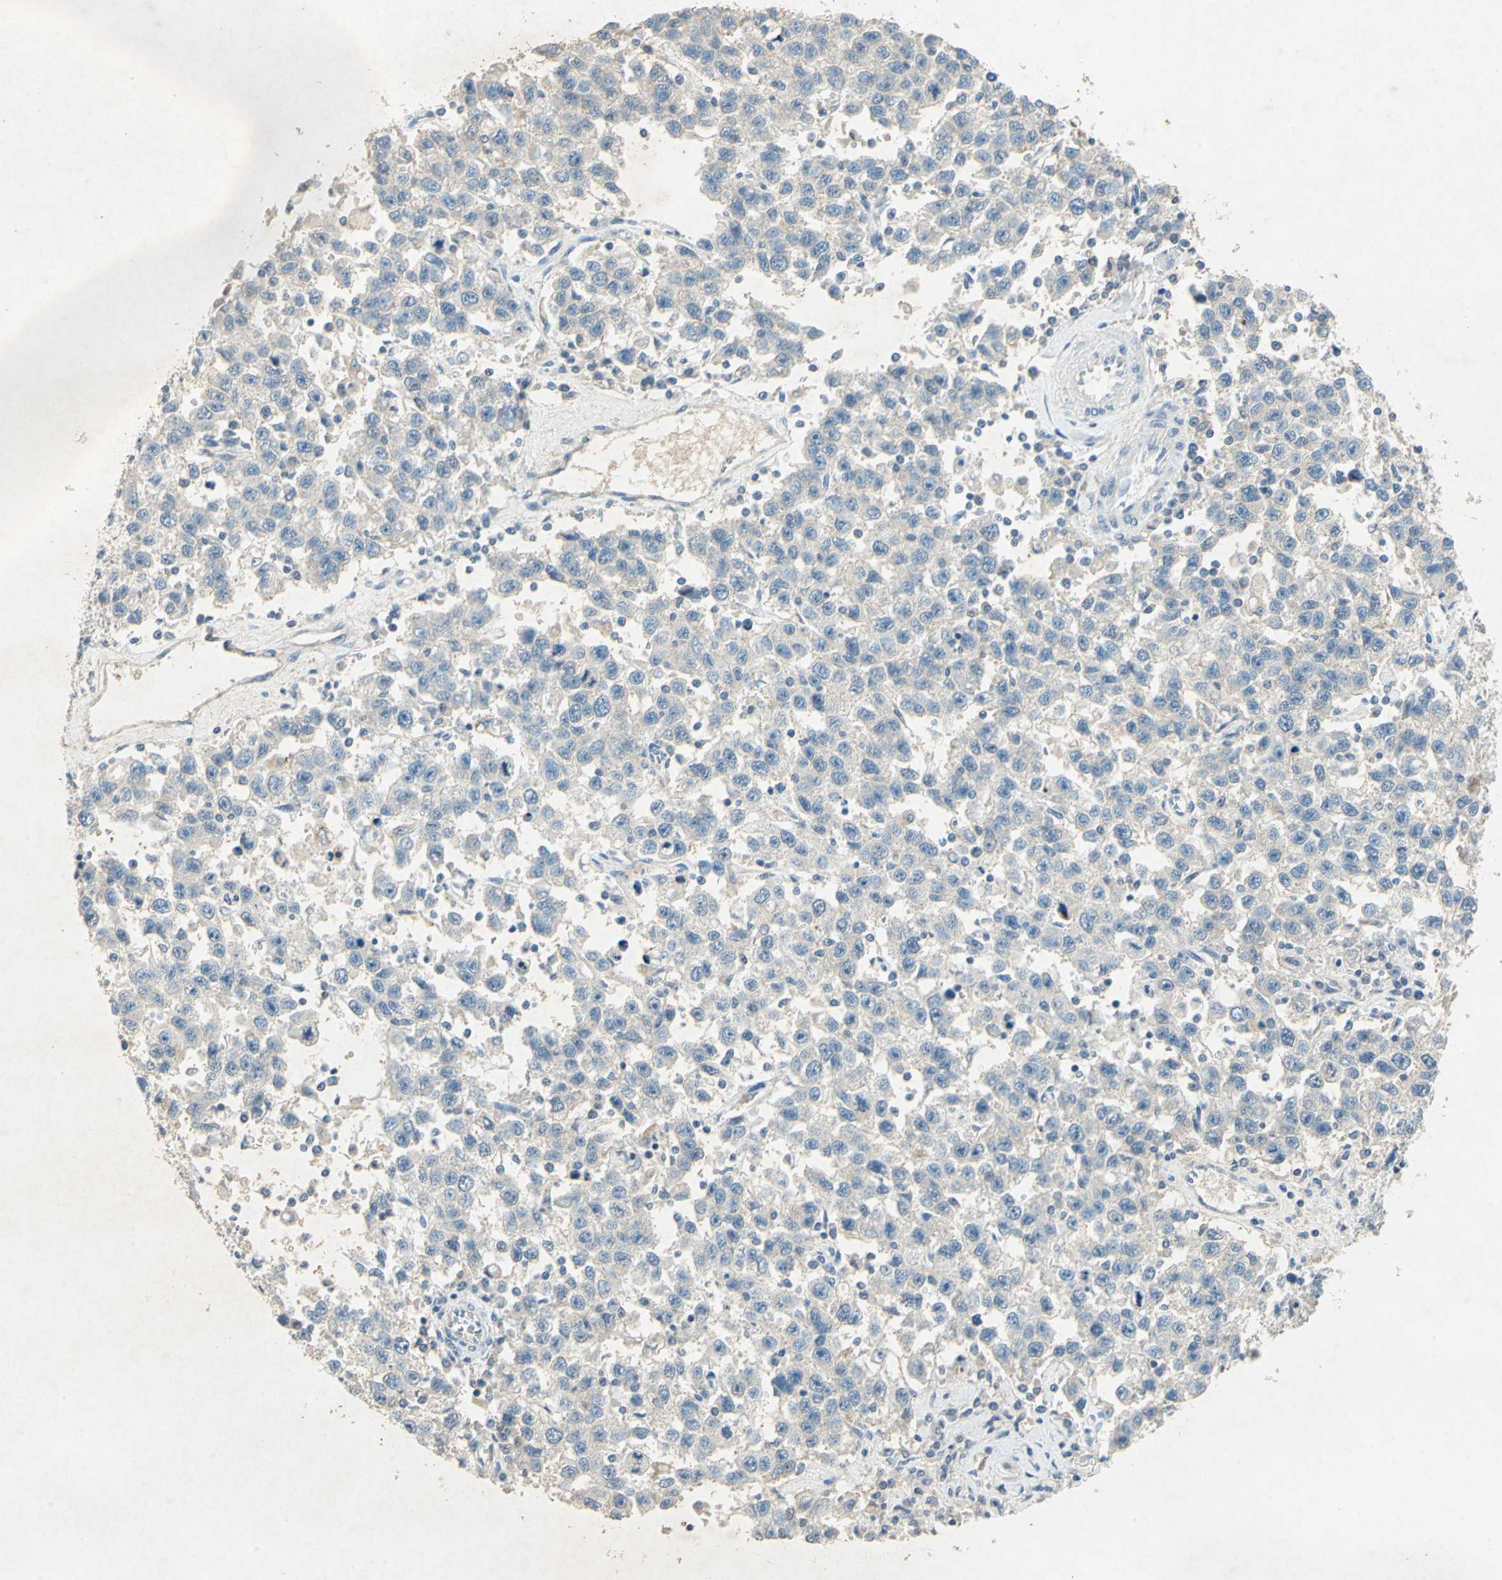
{"staining": {"intensity": "negative", "quantity": "none", "location": "none"}, "tissue": "testis cancer", "cell_type": "Tumor cells", "image_type": "cancer", "snomed": [{"axis": "morphology", "description": "Seminoma, NOS"}, {"axis": "topography", "description": "Testis"}], "caption": "This image is of testis seminoma stained with IHC to label a protein in brown with the nuclei are counter-stained blue. There is no expression in tumor cells.", "gene": "CAMK2B", "patient": {"sex": "male", "age": 41}}